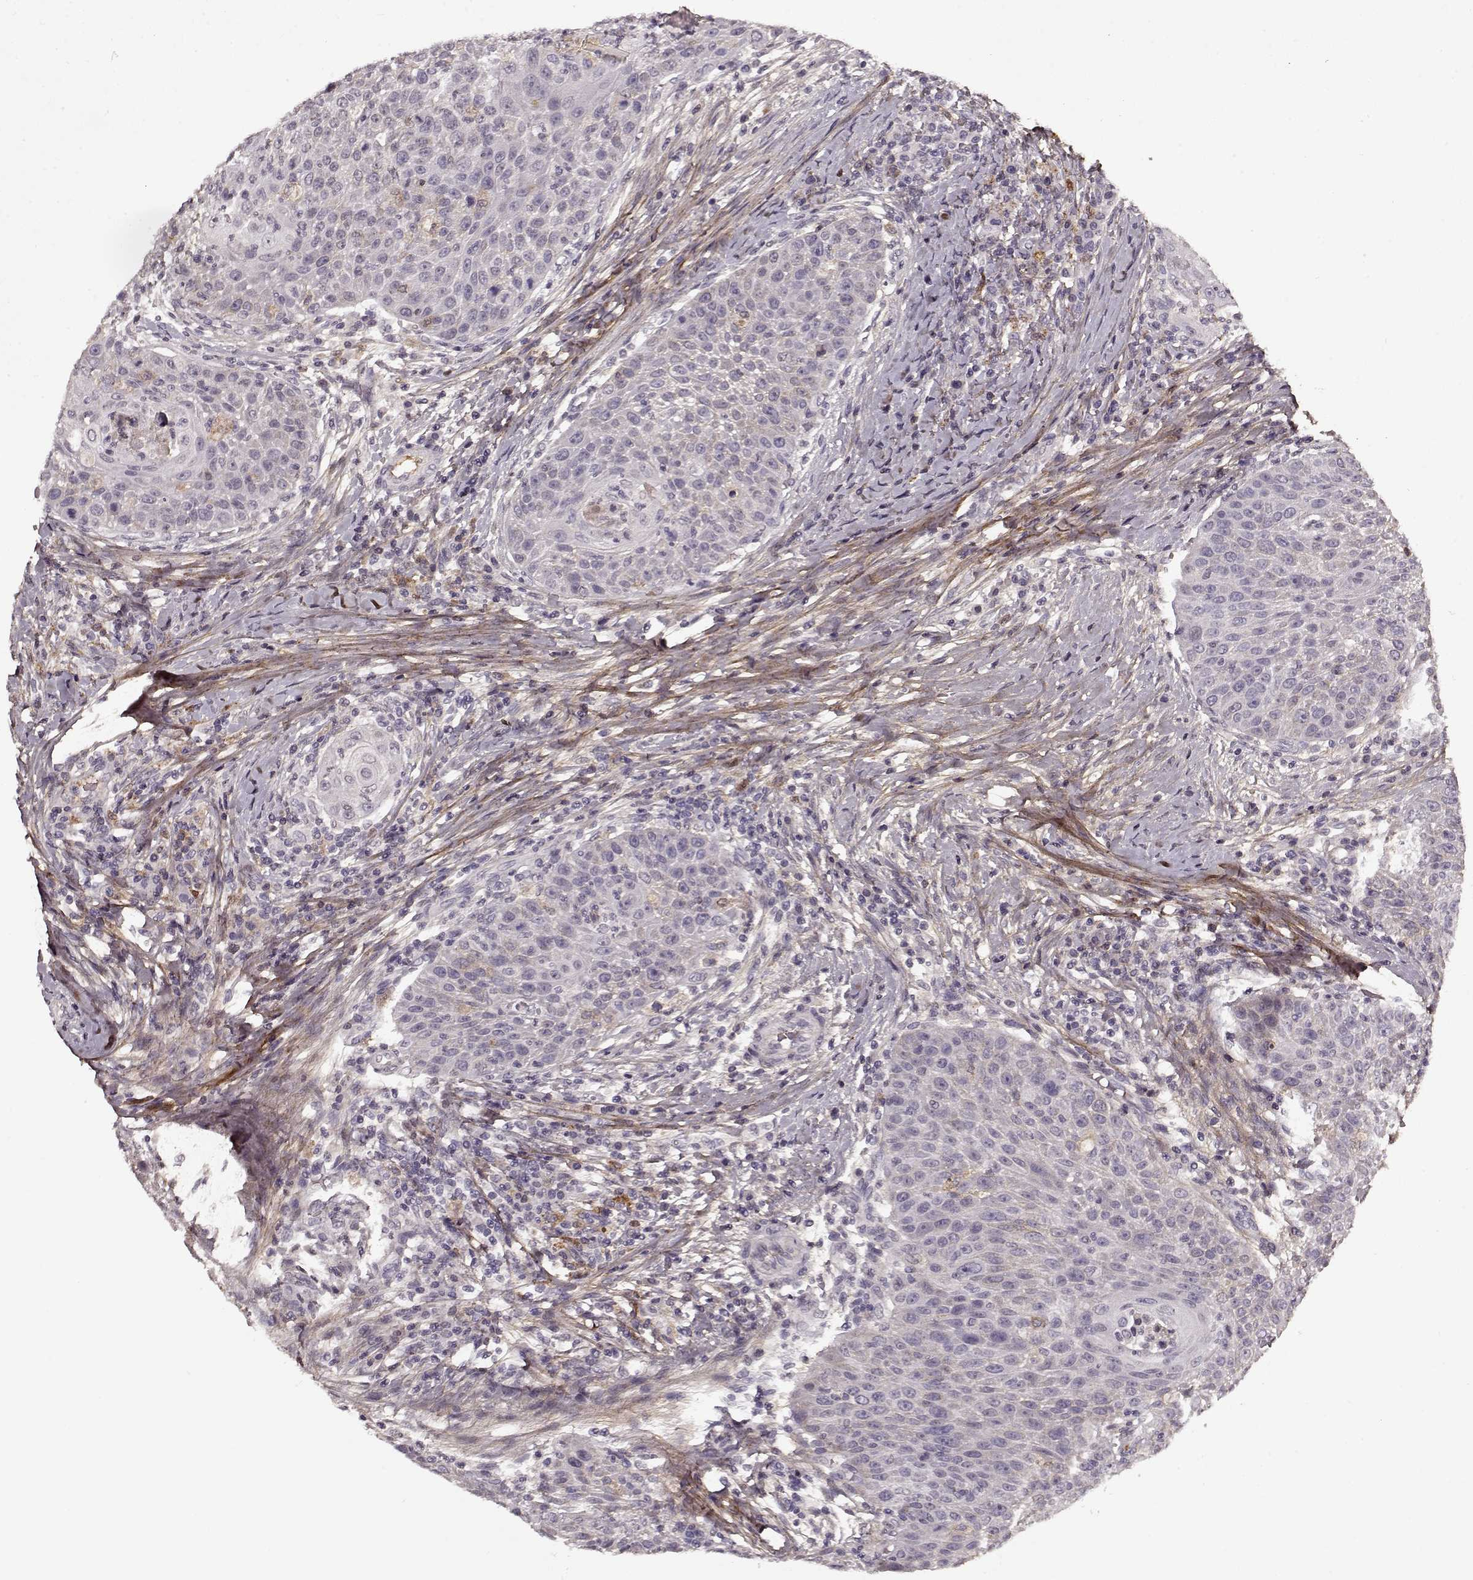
{"staining": {"intensity": "negative", "quantity": "none", "location": "none"}, "tissue": "head and neck cancer", "cell_type": "Tumor cells", "image_type": "cancer", "snomed": [{"axis": "morphology", "description": "Squamous cell carcinoma, NOS"}, {"axis": "topography", "description": "Head-Neck"}], "caption": "Image shows no significant protein staining in tumor cells of head and neck cancer (squamous cell carcinoma).", "gene": "LUM", "patient": {"sex": "male", "age": 69}}